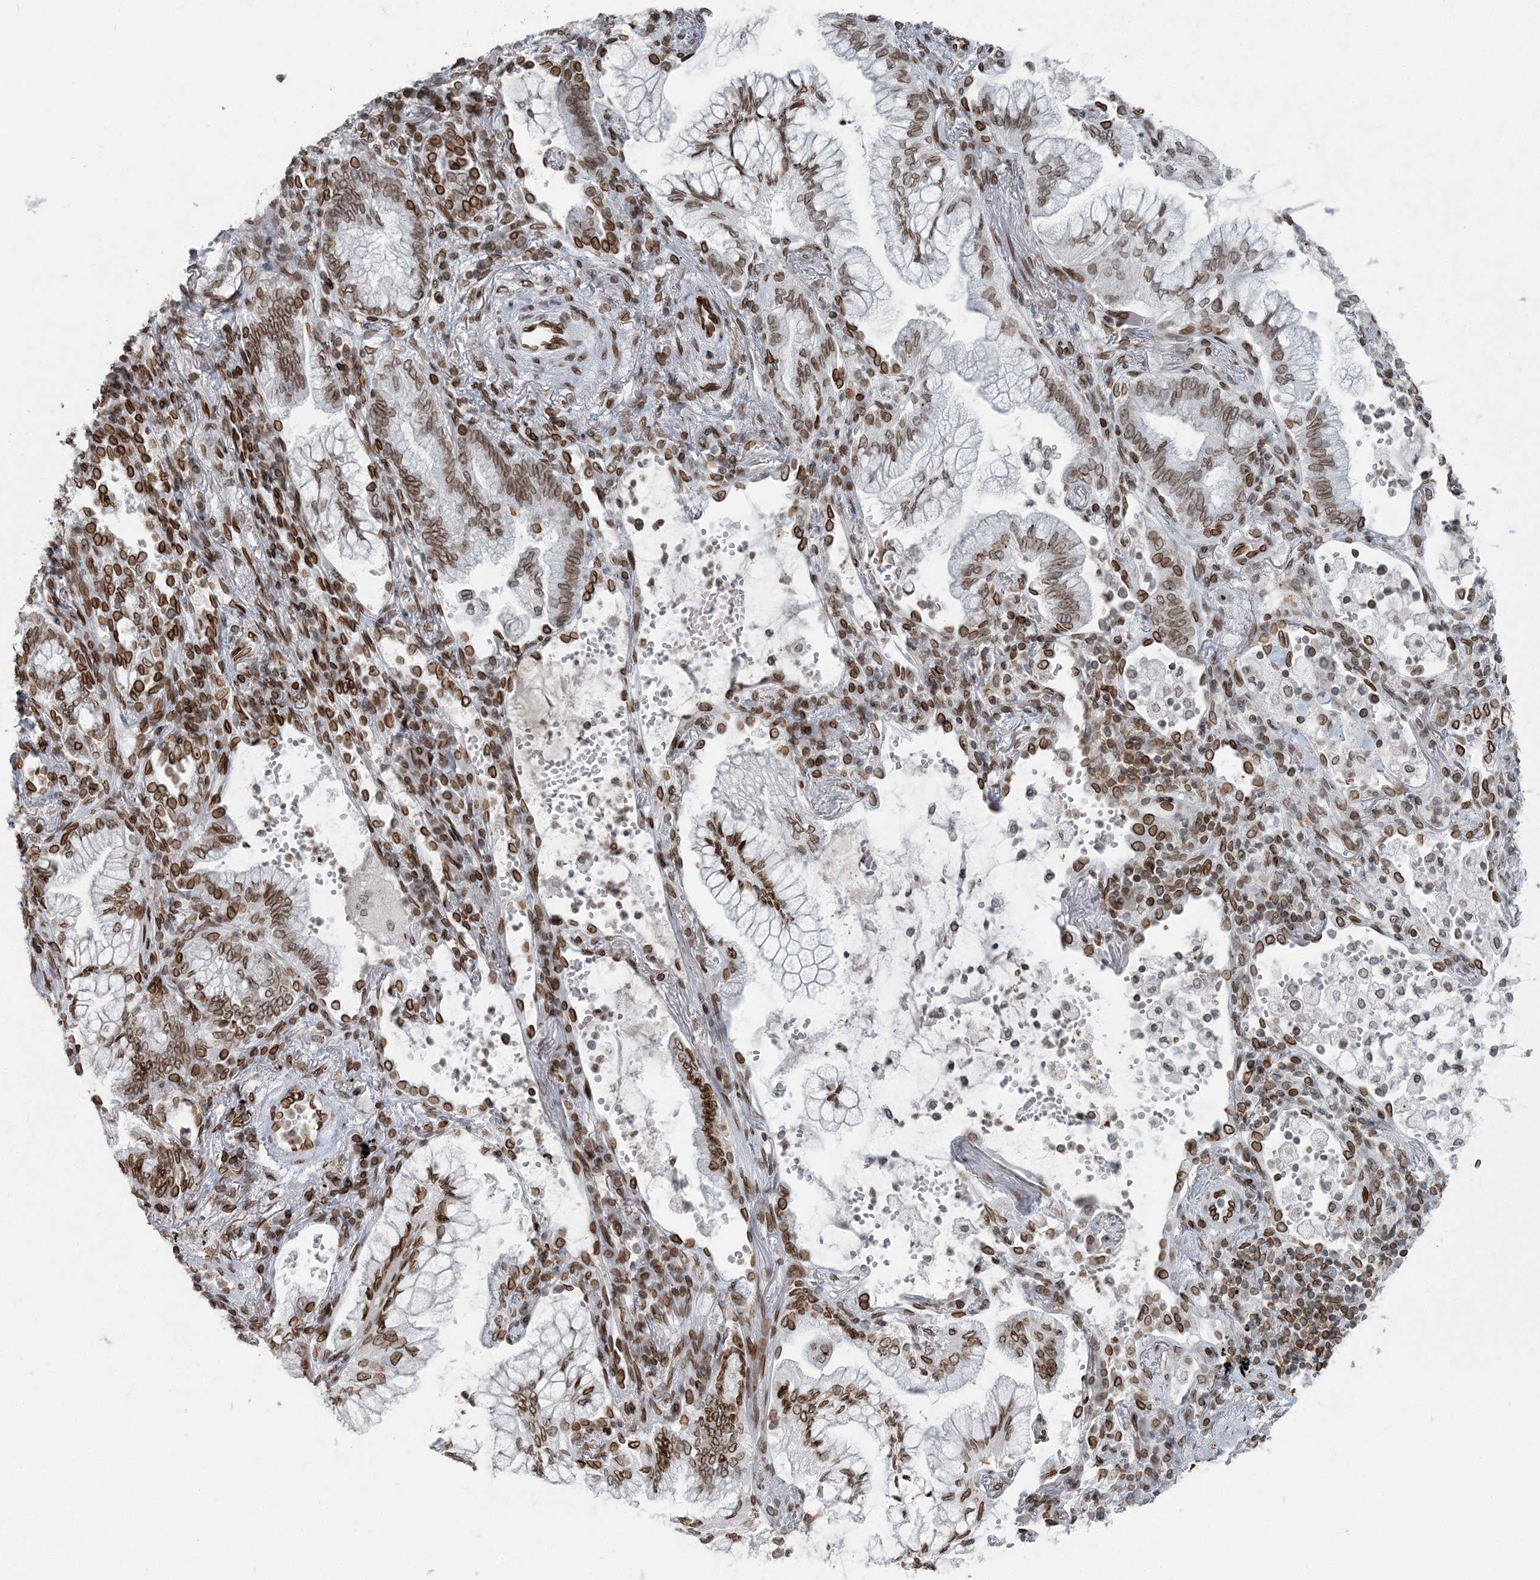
{"staining": {"intensity": "moderate", "quantity": ">75%", "location": "cytoplasmic/membranous,nuclear"}, "tissue": "lung cancer", "cell_type": "Tumor cells", "image_type": "cancer", "snomed": [{"axis": "morphology", "description": "Adenocarcinoma, NOS"}, {"axis": "topography", "description": "Lung"}], "caption": "Brown immunohistochemical staining in human lung adenocarcinoma demonstrates moderate cytoplasmic/membranous and nuclear expression in about >75% of tumor cells.", "gene": "GJD4", "patient": {"sex": "female", "age": 70}}